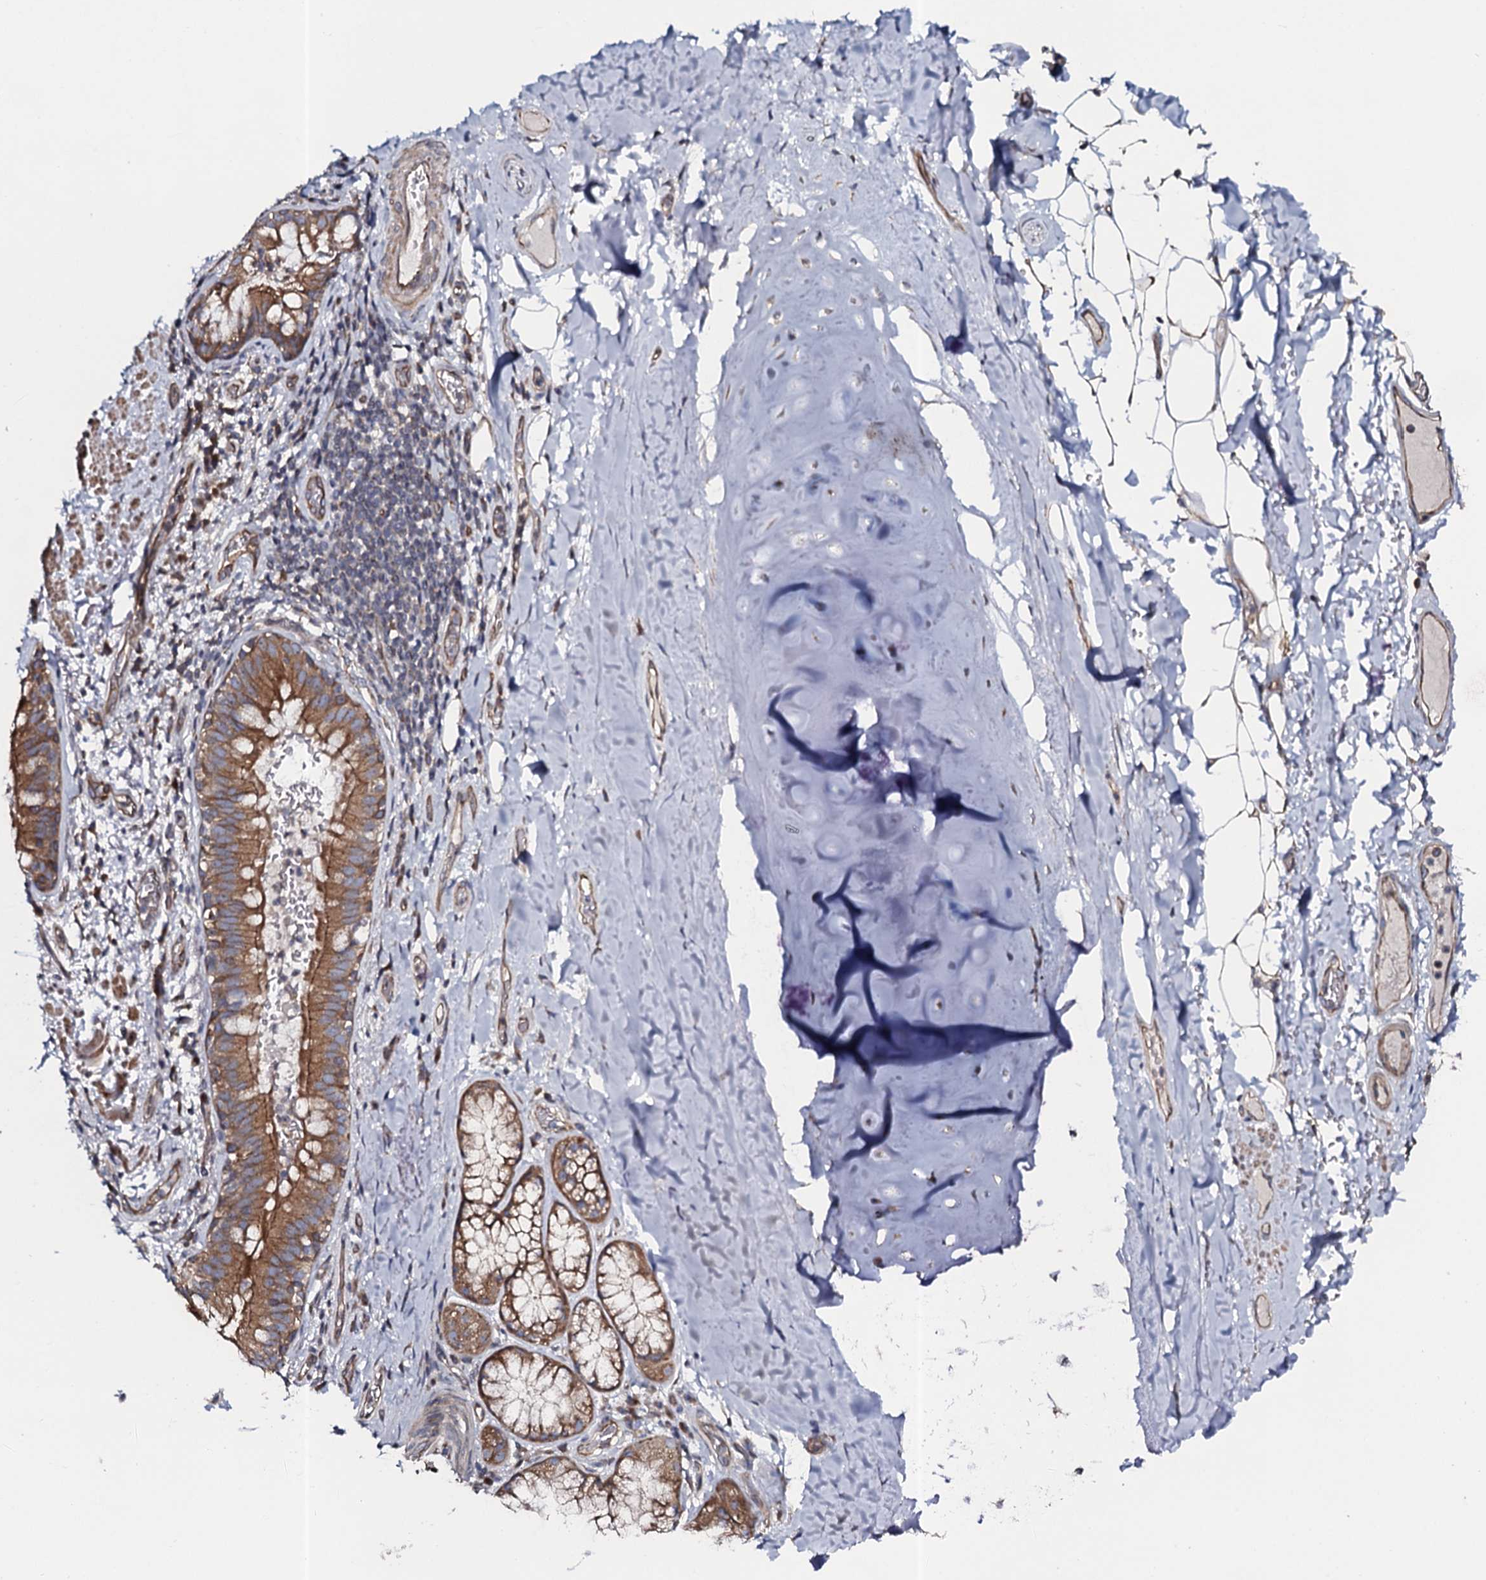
{"staining": {"intensity": "weak", "quantity": "25%-75%", "location": "cytoplasmic/membranous"}, "tissue": "adipose tissue", "cell_type": "Adipocytes", "image_type": "normal", "snomed": [{"axis": "morphology", "description": "Normal tissue, NOS"}, {"axis": "topography", "description": "Lymph node"}, {"axis": "topography", "description": "Cartilage tissue"}, {"axis": "topography", "description": "Bronchus"}], "caption": "Unremarkable adipose tissue exhibits weak cytoplasmic/membranous staining in approximately 25%-75% of adipocytes (brown staining indicates protein expression, while blue staining denotes nuclei)..", "gene": "TMEM151A", "patient": {"sex": "male", "age": 63}}